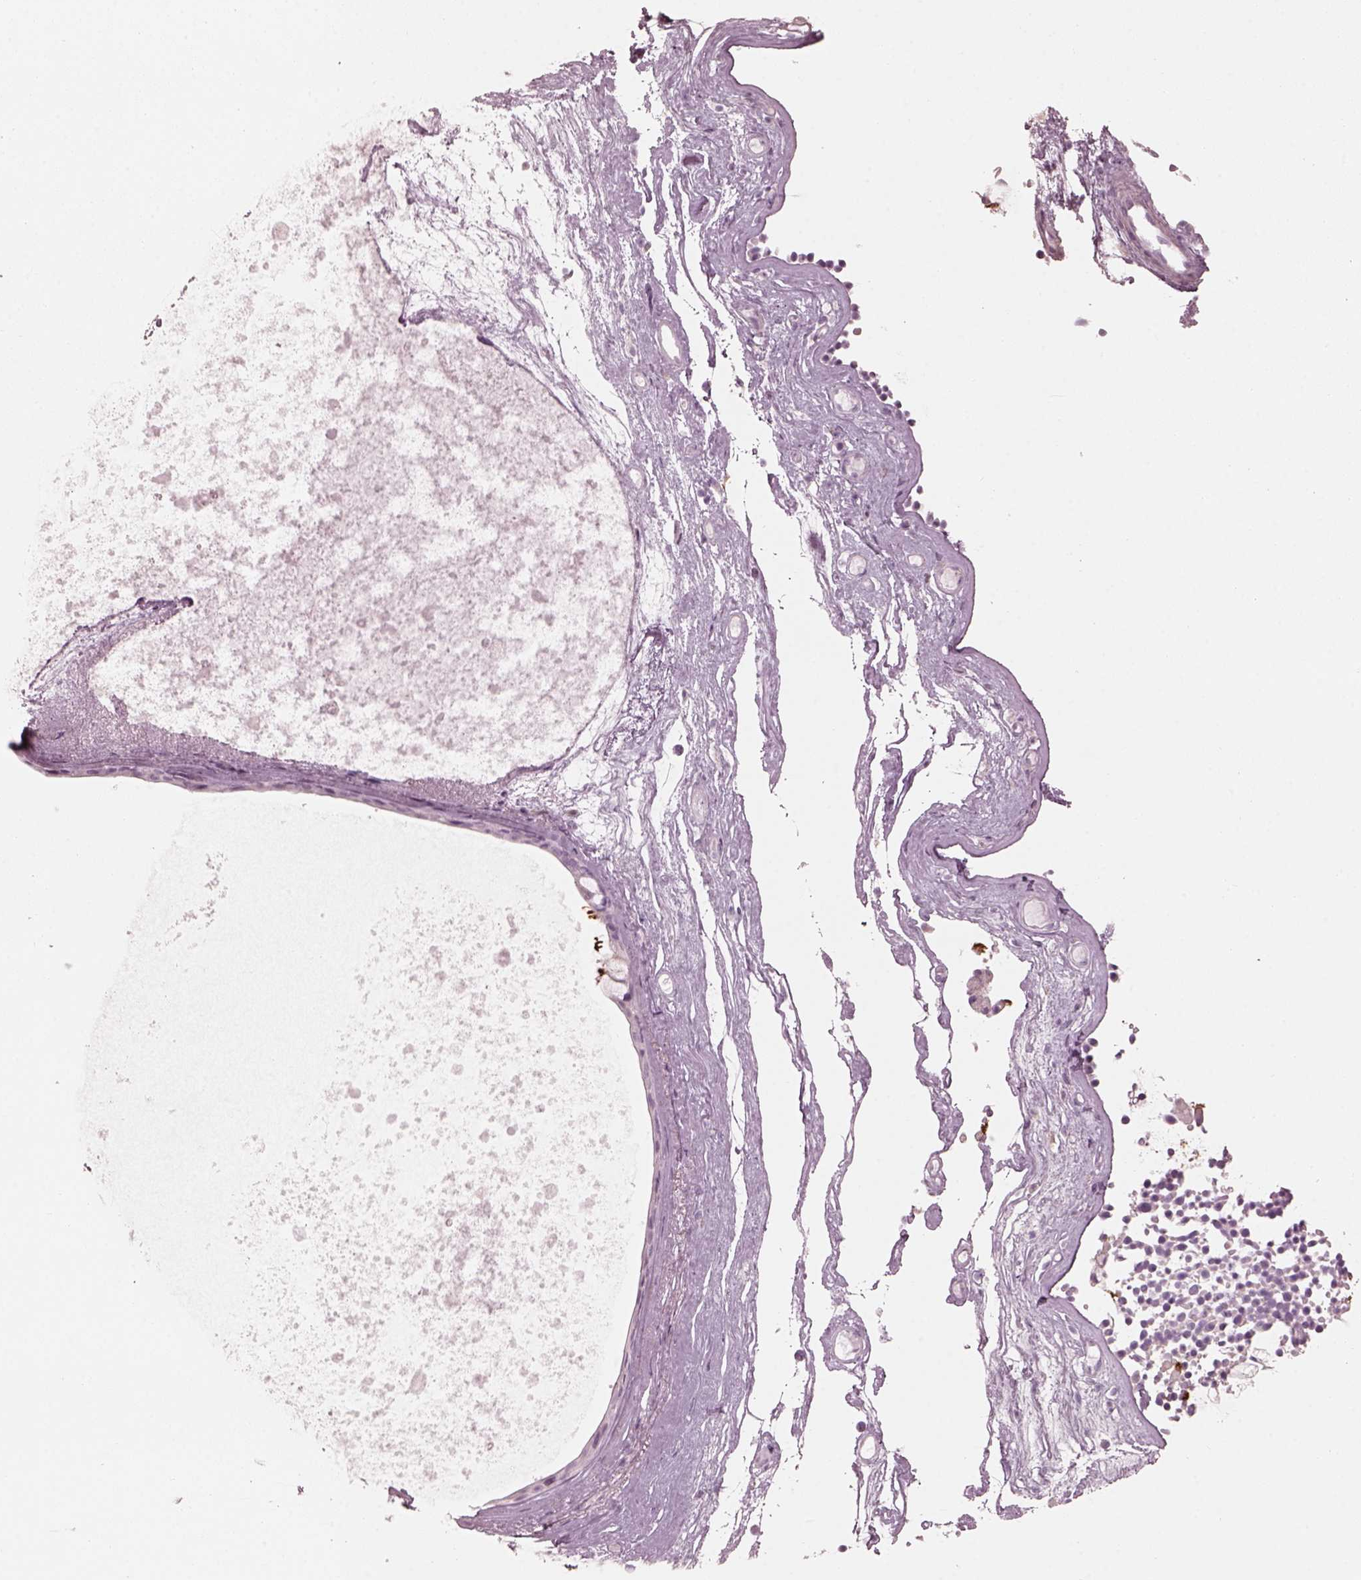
{"staining": {"intensity": "strong", "quantity": "<25%", "location": "cytoplasmic/membranous"}, "tissue": "nasopharynx", "cell_type": "Respiratory epithelial cells", "image_type": "normal", "snomed": [{"axis": "morphology", "description": "Normal tissue, NOS"}, {"axis": "topography", "description": "Nasopharynx"}], "caption": "IHC histopathology image of unremarkable nasopharynx: nasopharynx stained using immunohistochemistry displays medium levels of strong protein expression localized specifically in the cytoplasmic/membranous of respiratory epithelial cells, appearing as a cytoplasmic/membranous brown color.", "gene": "SAXO2", "patient": {"sex": "female", "age": 85}}